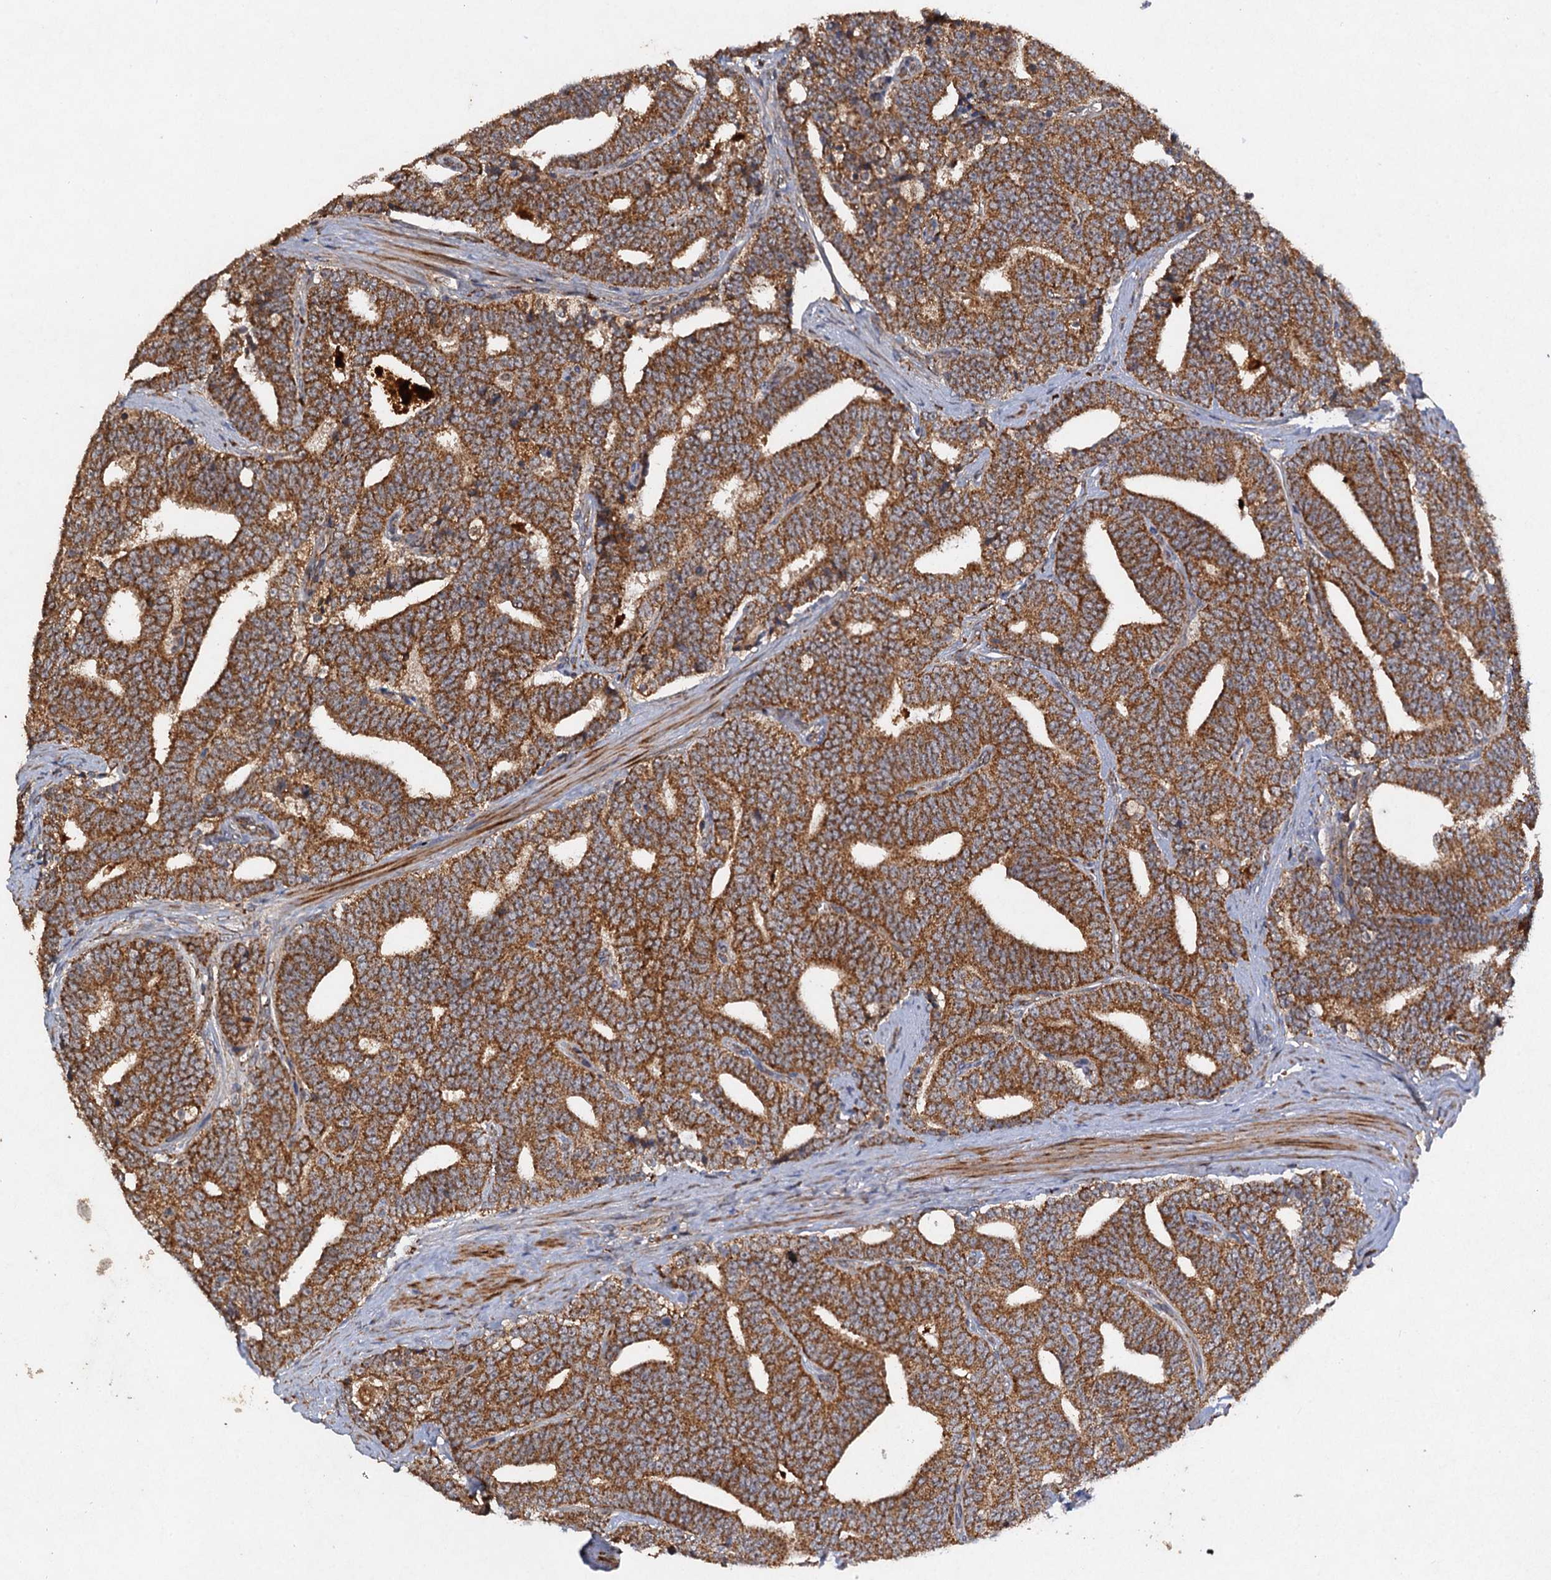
{"staining": {"intensity": "moderate", "quantity": ">75%", "location": "cytoplasmic/membranous"}, "tissue": "prostate cancer", "cell_type": "Tumor cells", "image_type": "cancer", "snomed": [{"axis": "morphology", "description": "Adenocarcinoma, High grade"}, {"axis": "topography", "description": "Prostate and seminal vesicle, NOS"}], "caption": "Protein analysis of prostate cancer (high-grade adenocarcinoma) tissue displays moderate cytoplasmic/membranous expression in approximately >75% of tumor cells.", "gene": "NDUFA13", "patient": {"sex": "male", "age": 67}}